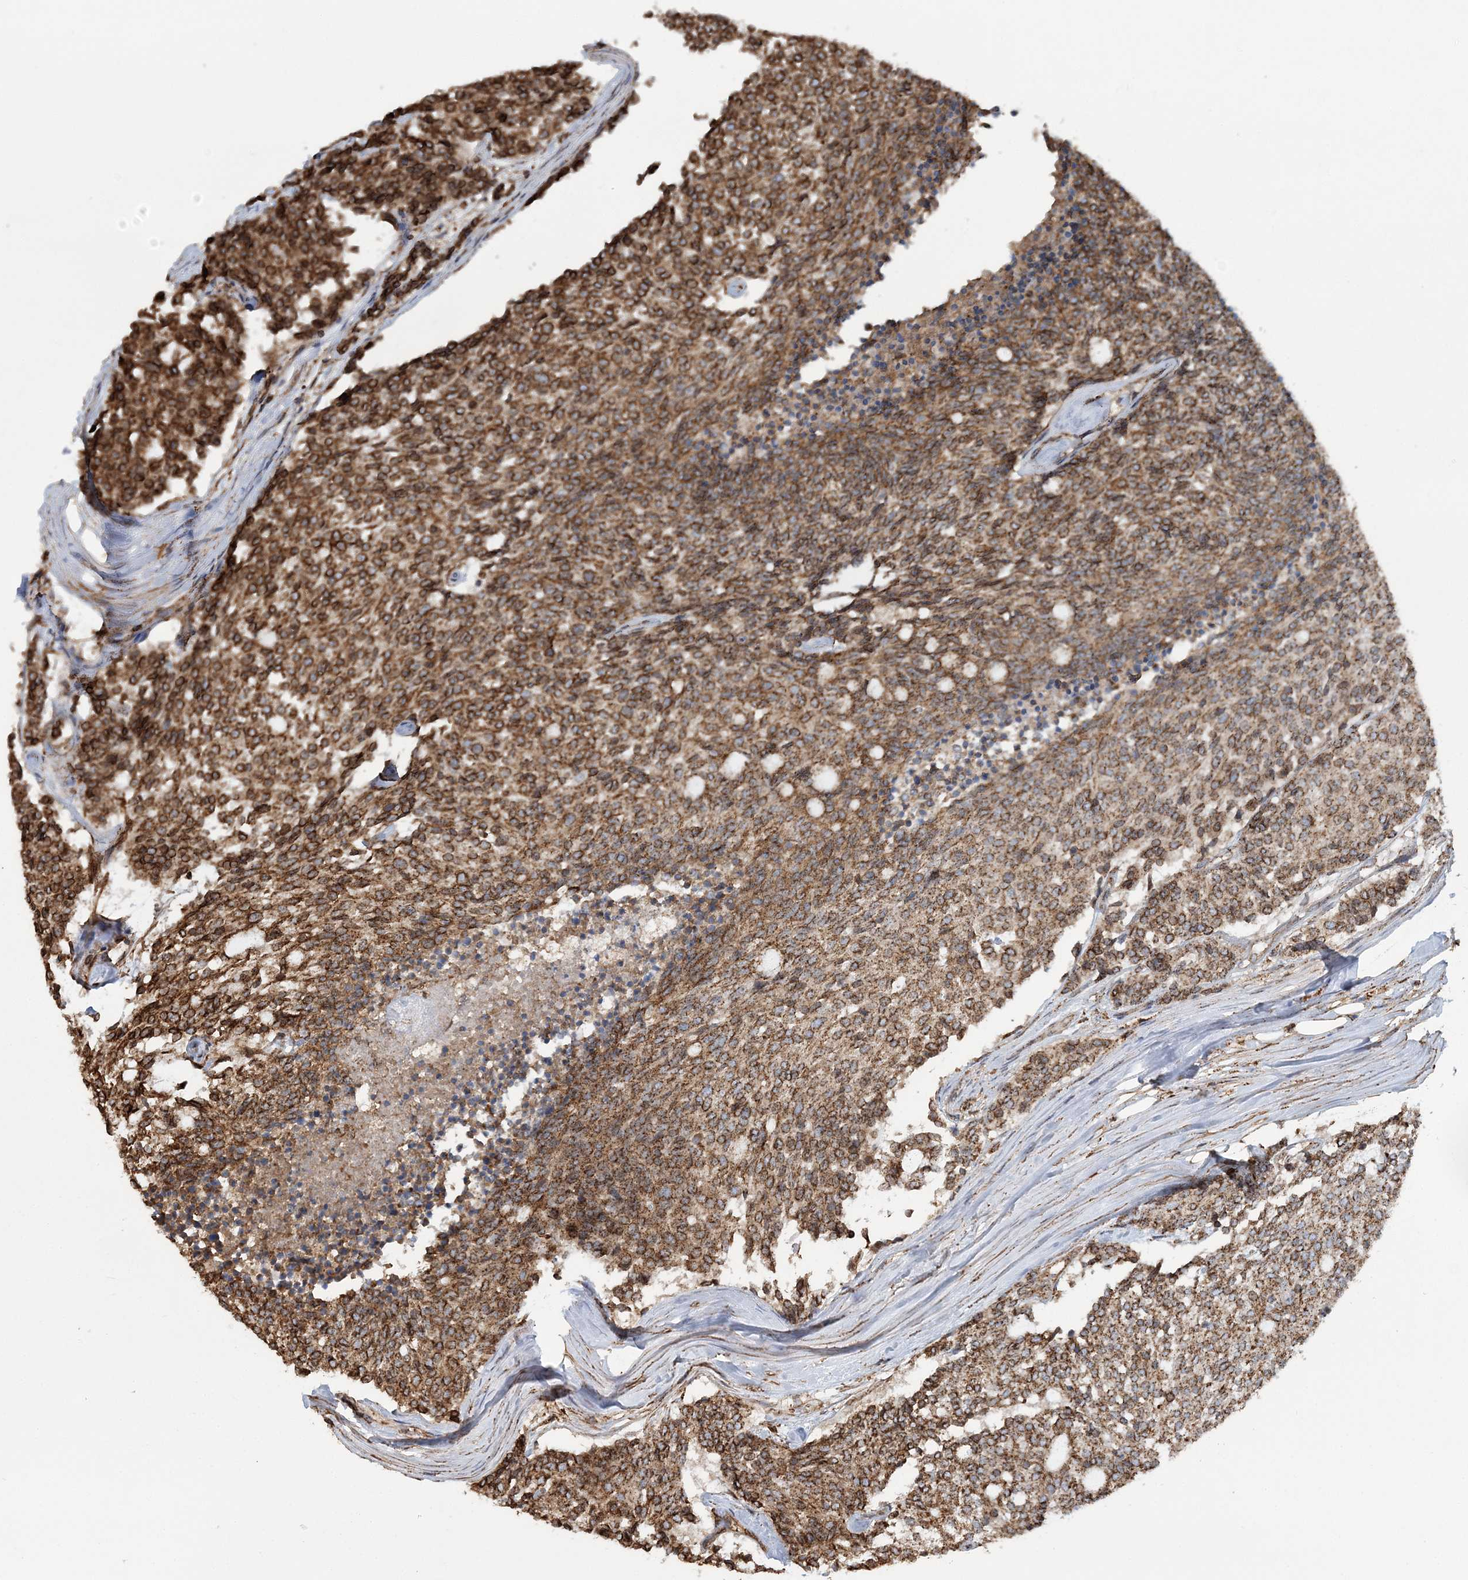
{"staining": {"intensity": "moderate", "quantity": ">75%", "location": "cytoplasmic/membranous"}, "tissue": "carcinoid", "cell_type": "Tumor cells", "image_type": "cancer", "snomed": [{"axis": "morphology", "description": "Carcinoid, malignant, NOS"}, {"axis": "topography", "description": "Pancreas"}], "caption": "DAB immunohistochemical staining of human carcinoid shows moderate cytoplasmic/membranous protein positivity in approximately >75% of tumor cells.", "gene": "TRAF3IP2", "patient": {"sex": "female", "age": 54}}